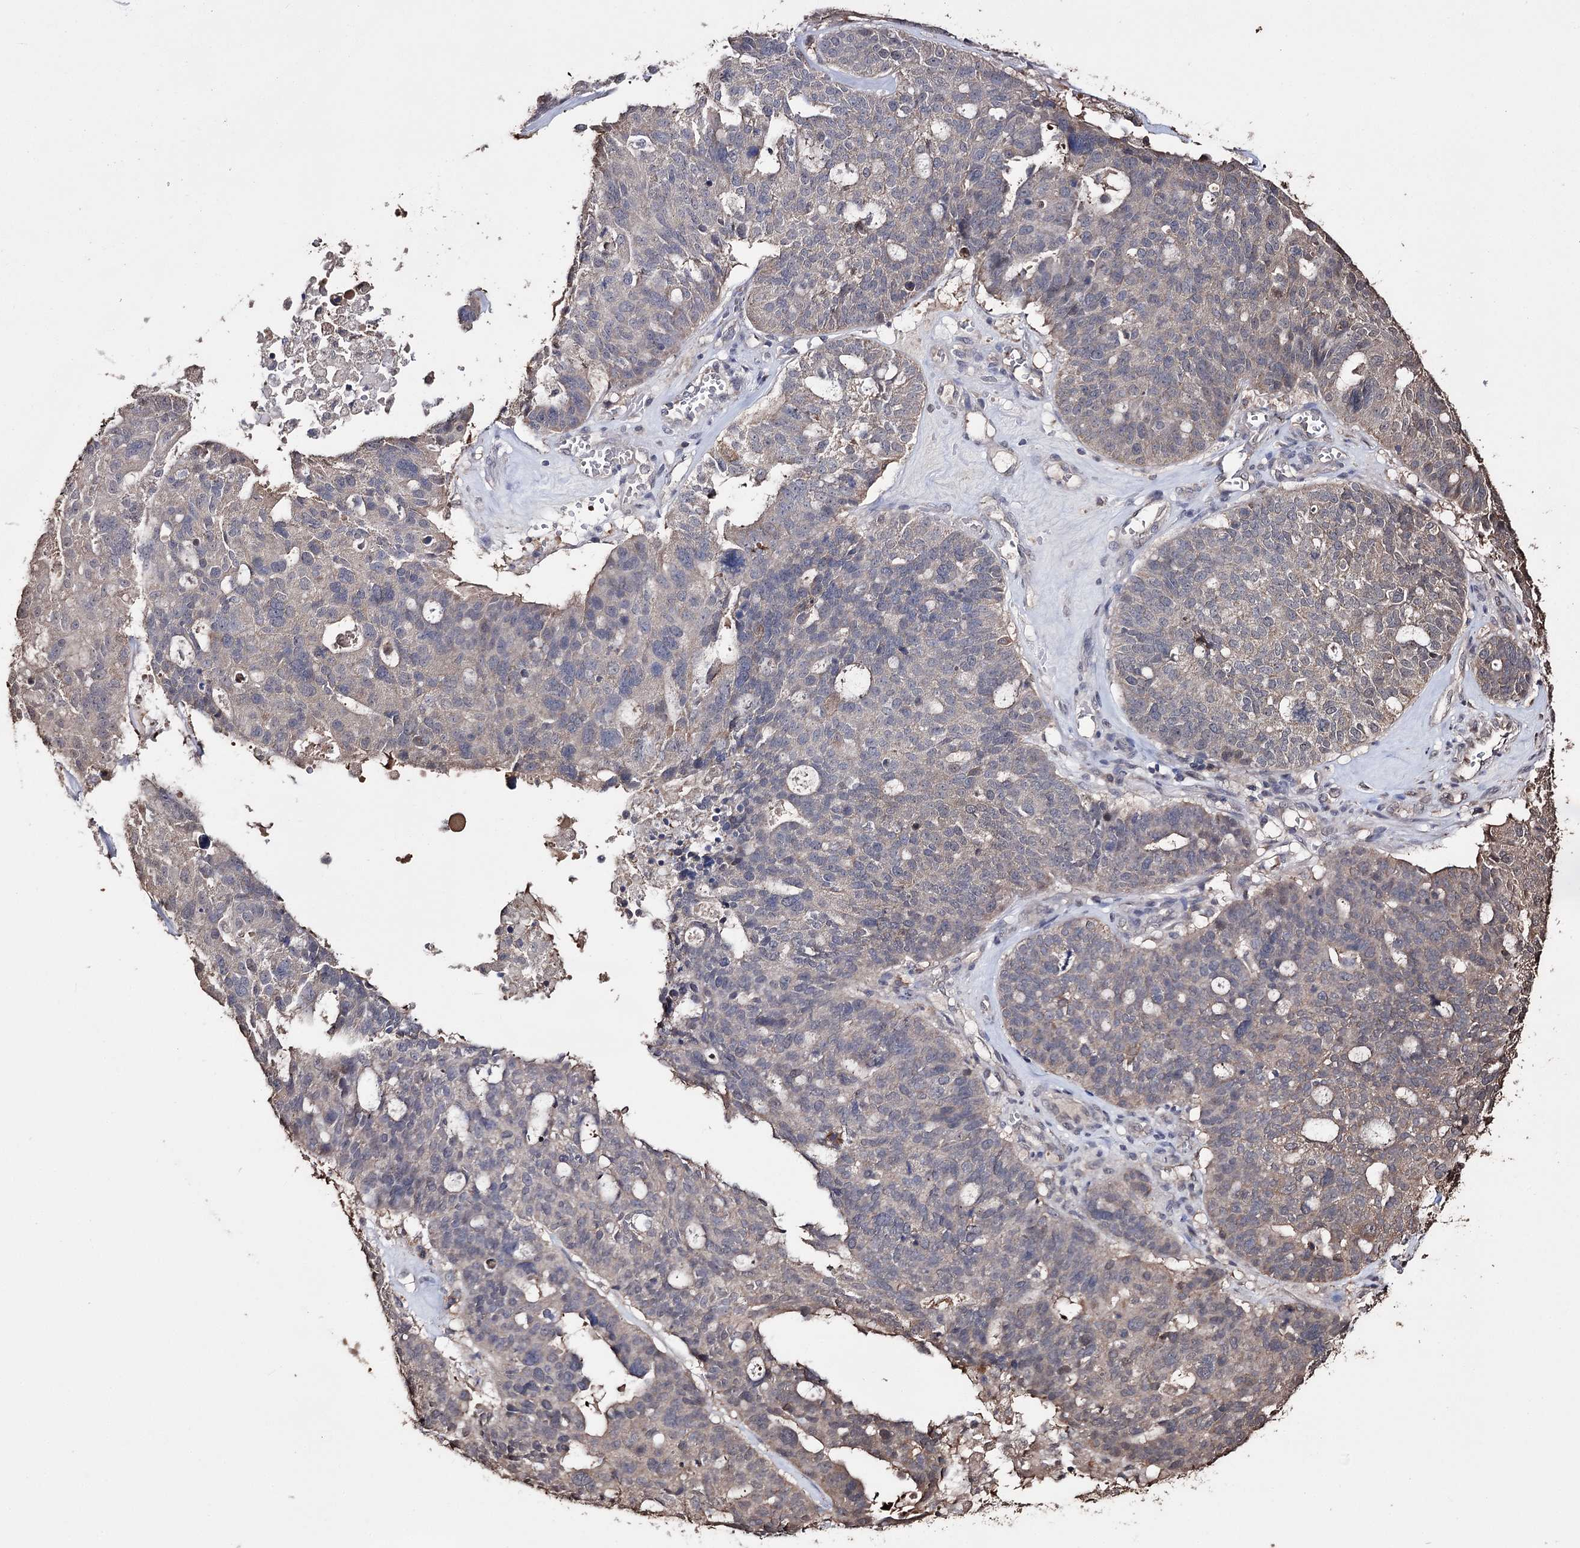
{"staining": {"intensity": "weak", "quantity": "<25%", "location": "cytoplasmic/membranous"}, "tissue": "ovarian cancer", "cell_type": "Tumor cells", "image_type": "cancer", "snomed": [{"axis": "morphology", "description": "Cystadenocarcinoma, serous, NOS"}, {"axis": "topography", "description": "Ovary"}], "caption": "An IHC histopathology image of ovarian cancer (serous cystadenocarcinoma) is shown. There is no staining in tumor cells of ovarian cancer (serous cystadenocarcinoma).", "gene": "ZNF662", "patient": {"sex": "female", "age": 59}}